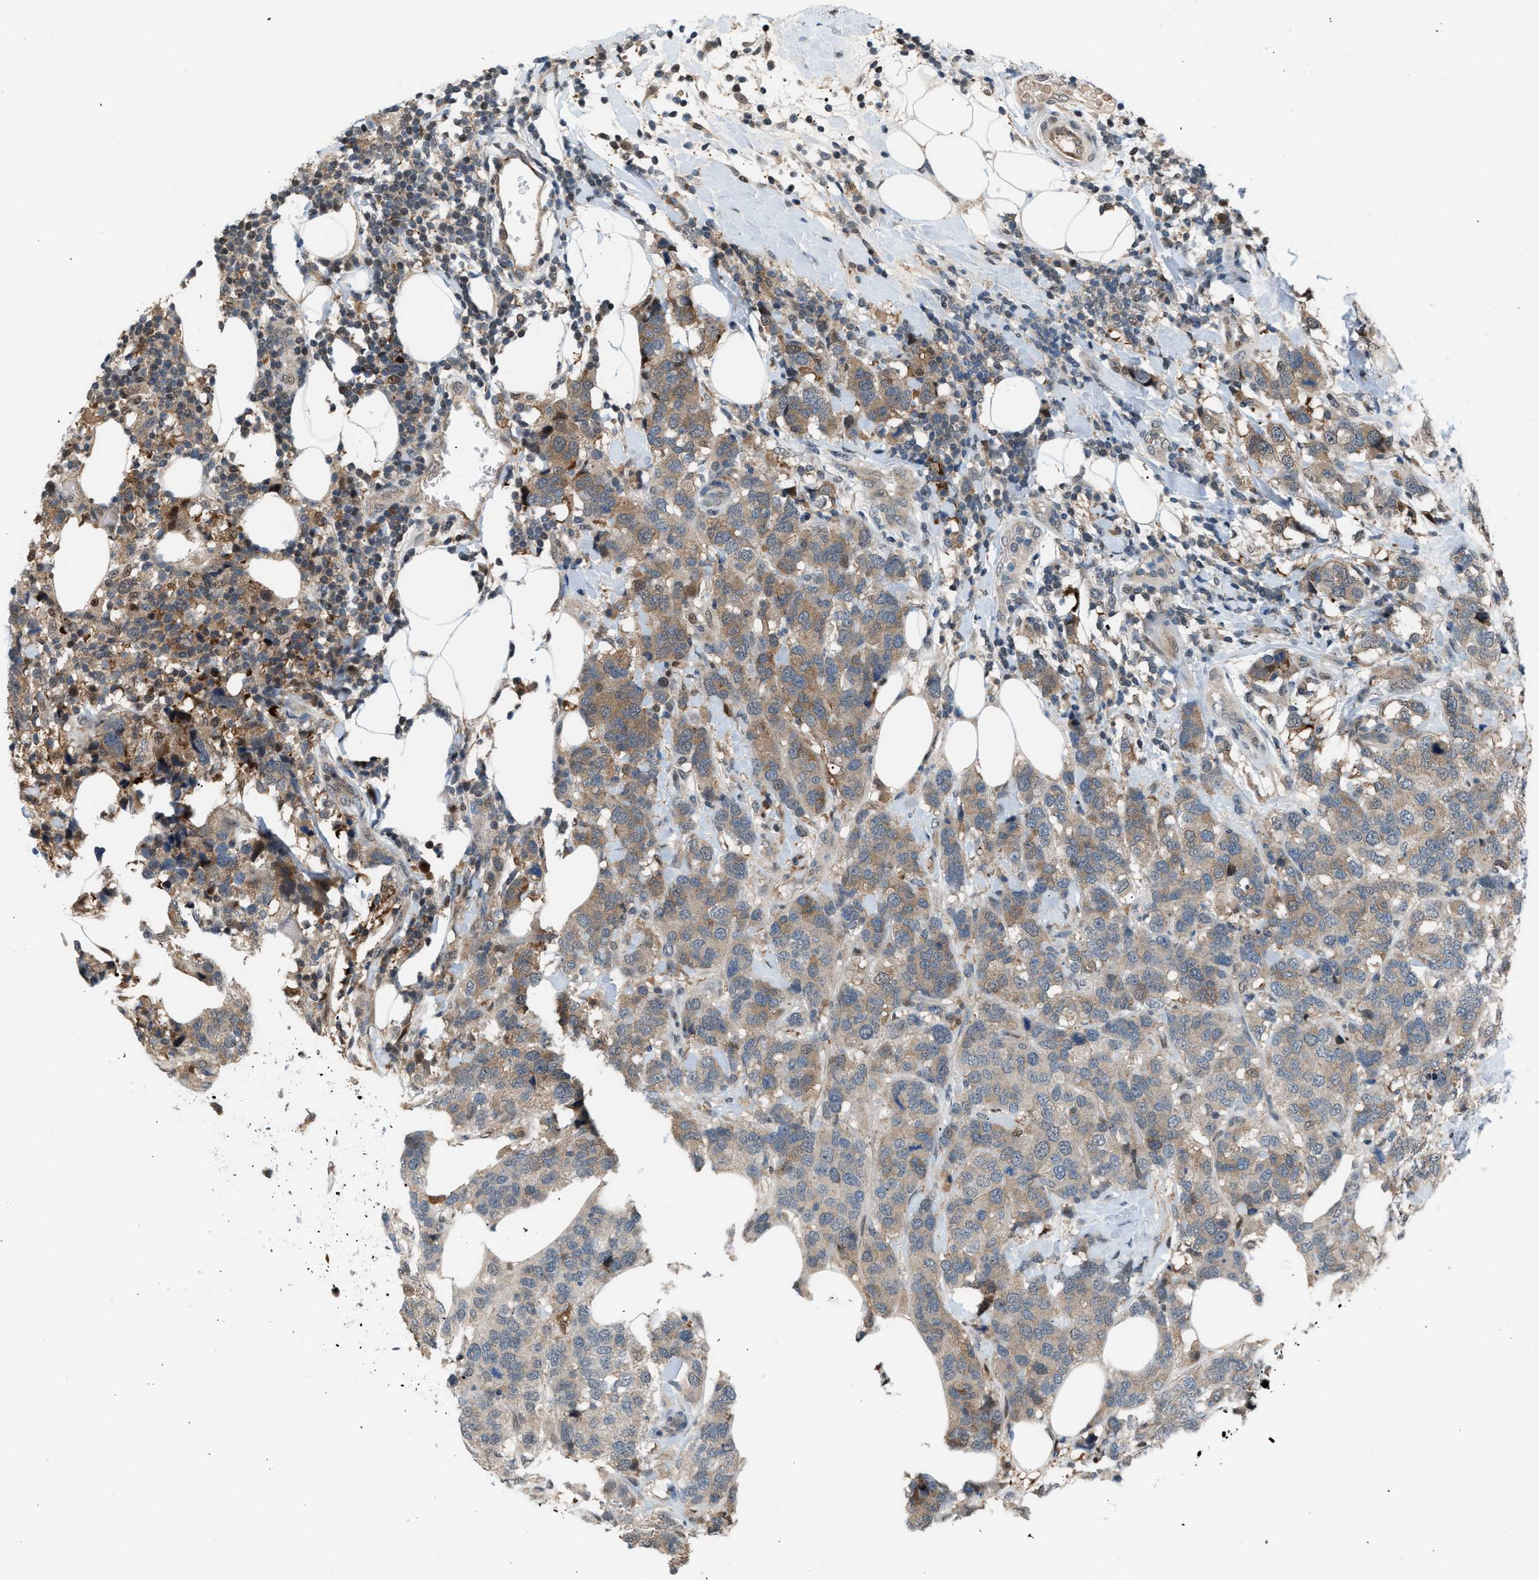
{"staining": {"intensity": "weak", "quantity": ">75%", "location": "cytoplasmic/membranous"}, "tissue": "breast cancer", "cell_type": "Tumor cells", "image_type": "cancer", "snomed": [{"axis": "morphology", "description": "Lobular carcinoma"}, {"axis": "topography", "description": "Breast"}], "caption": "Tumor cells show weak cytoplasmic/membranous staining in about >75% of cells in breast cancer (lobular carcinoma).", "gene": "RFFL", "patient": {"sex": "female", "age": 59}}